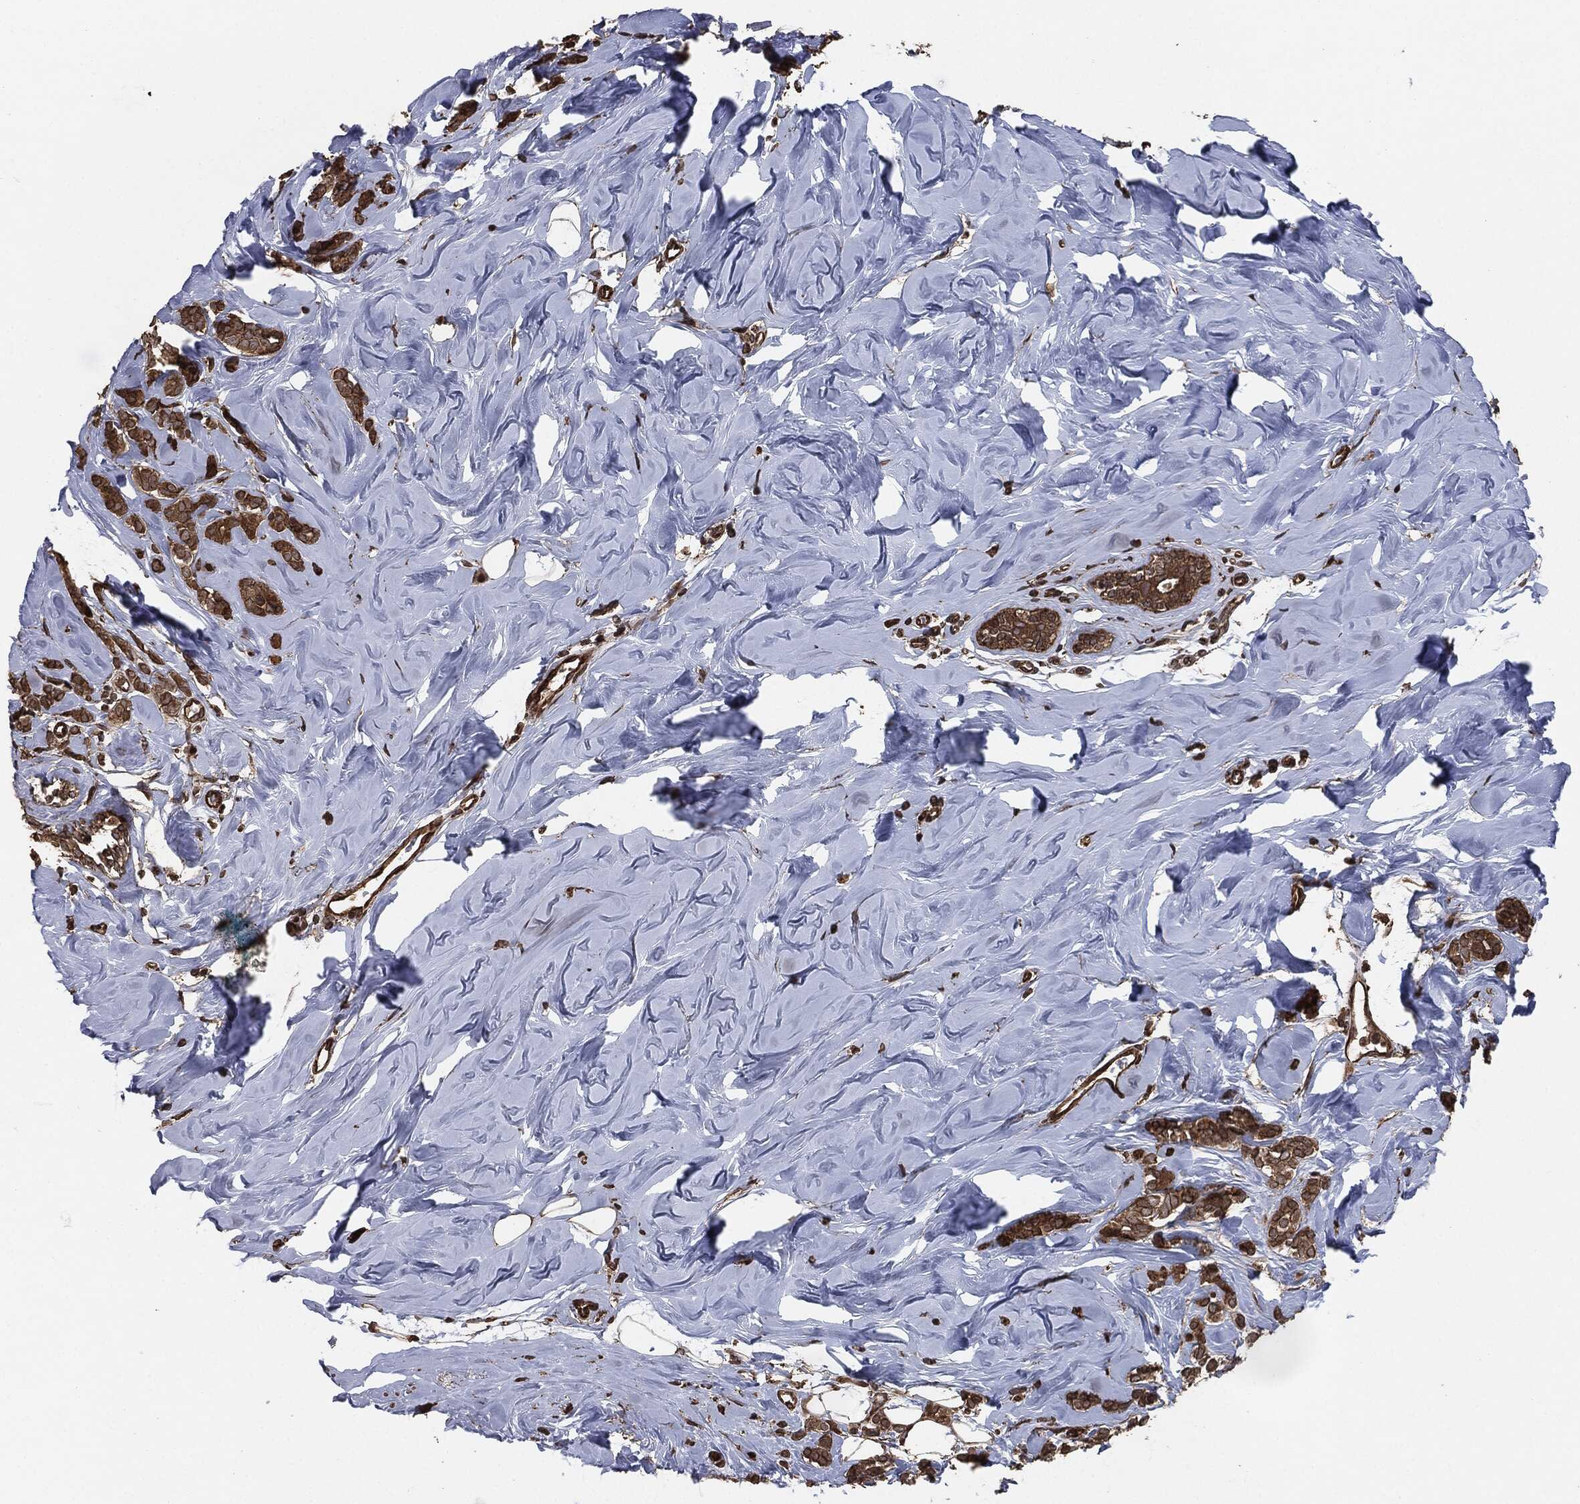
{"staining": {"intensity": "moderate", "quantity": ">75%", "location": "cytoplasmic/membranous"}, "tissue": "breast cancer", "cell_type": "Tumor cells", "image_type": "cancer", "snomed": [{"axis": "morphology", "description": "Lobular carcinoma"}, {"axis": "topography", "description": "Breast"}], "caption": "Protein expression analysis of human lobular carcinoma (breast) reveals moderate cytoplasmic/membranous positivity in about >75% of tumor cells.", "gene": "IFIT1", "patient": {"sex": "female", "age": 49}}